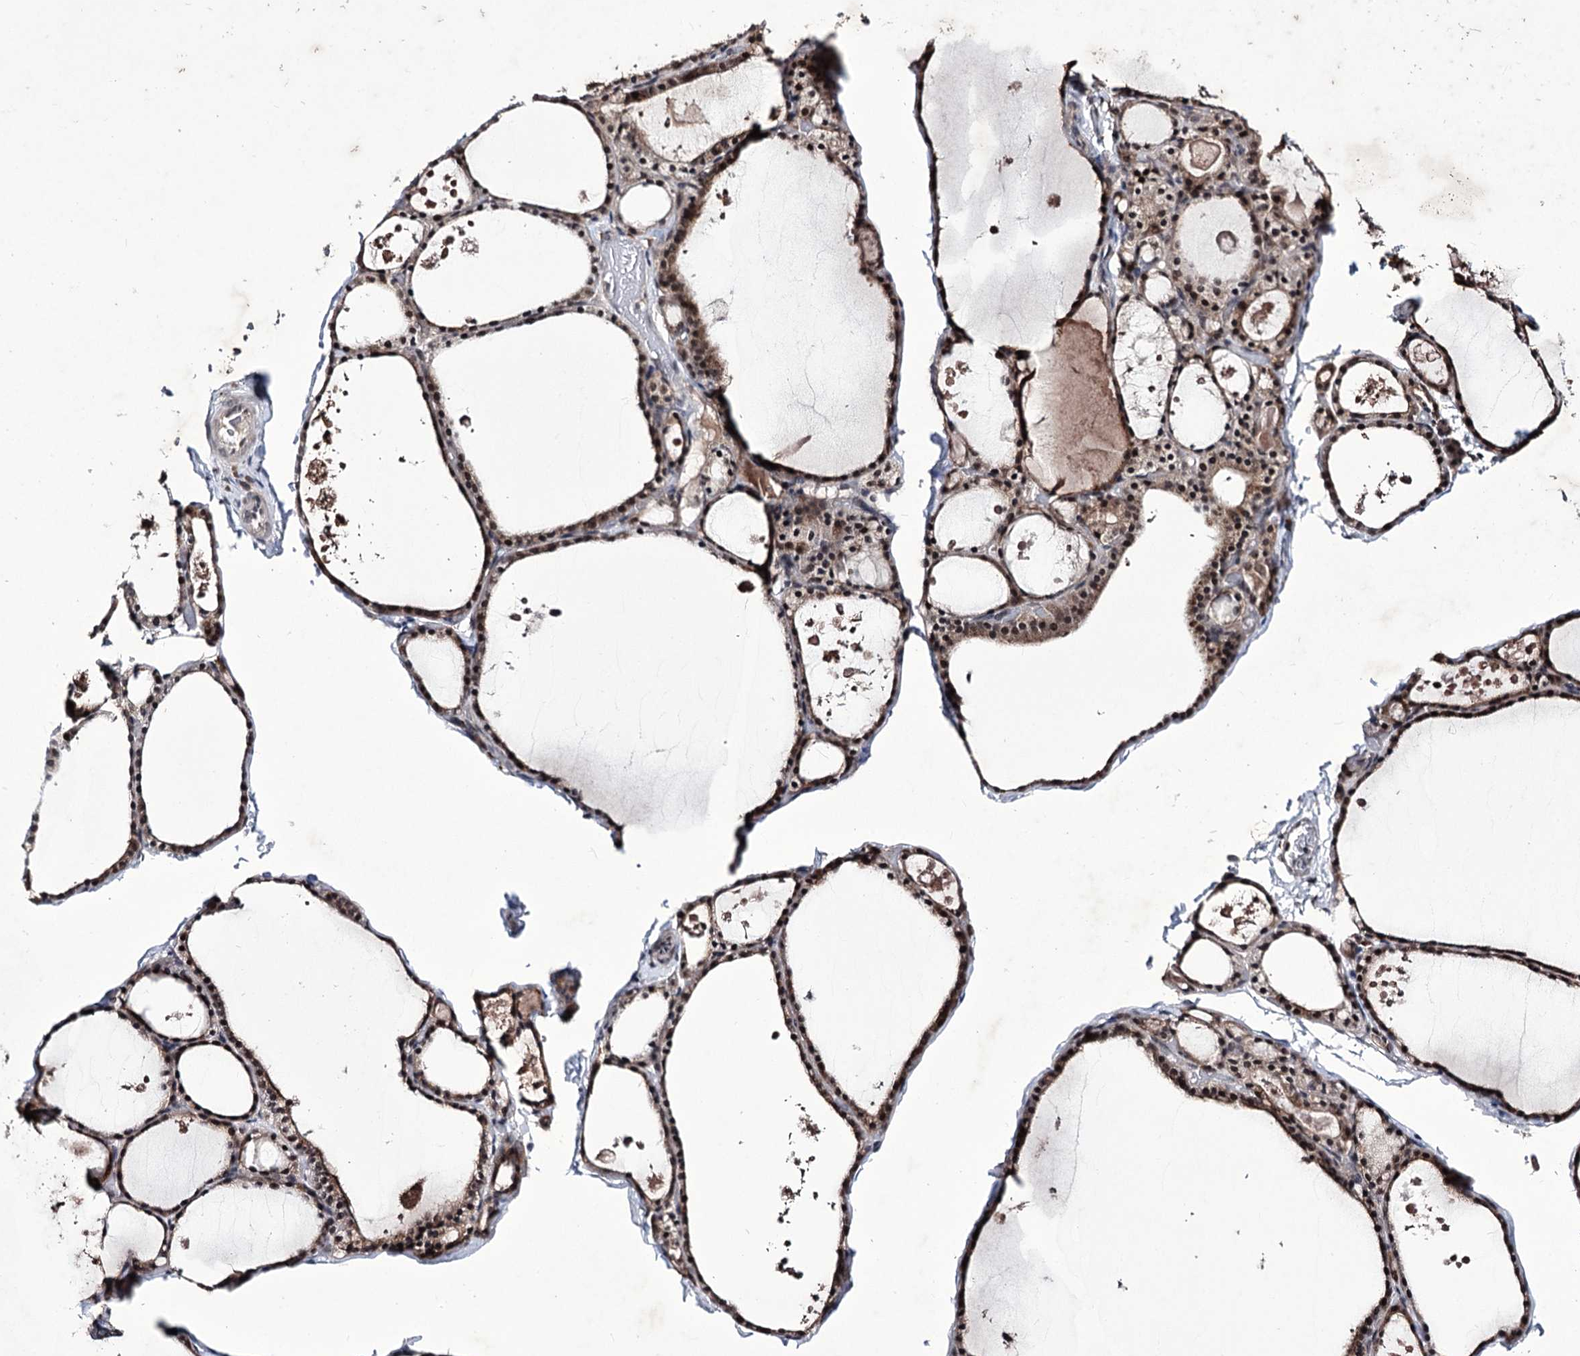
{"staining": {"intensity": "moderate", "quantity": ">75%", "location": "cytoplasmic/membranous,nuclear"}, "tissue": "thyroid gland", "cell_type": "Glandular cells", "image_type": "normal", "snomed": [{"axis": "morphology", "description": "Normal tissue, NOS"}, {"axis": "topography", "description": "Thyroid gland"}], "caption": "IHC (DAB) staining of normal thyroid gland displays moderate cytoplasmic/membranous,nuclear protein staining in approximately >75% of glandular cells.", "gene": "VGLL4", "patient": {"sex": "male", "age": 56}}